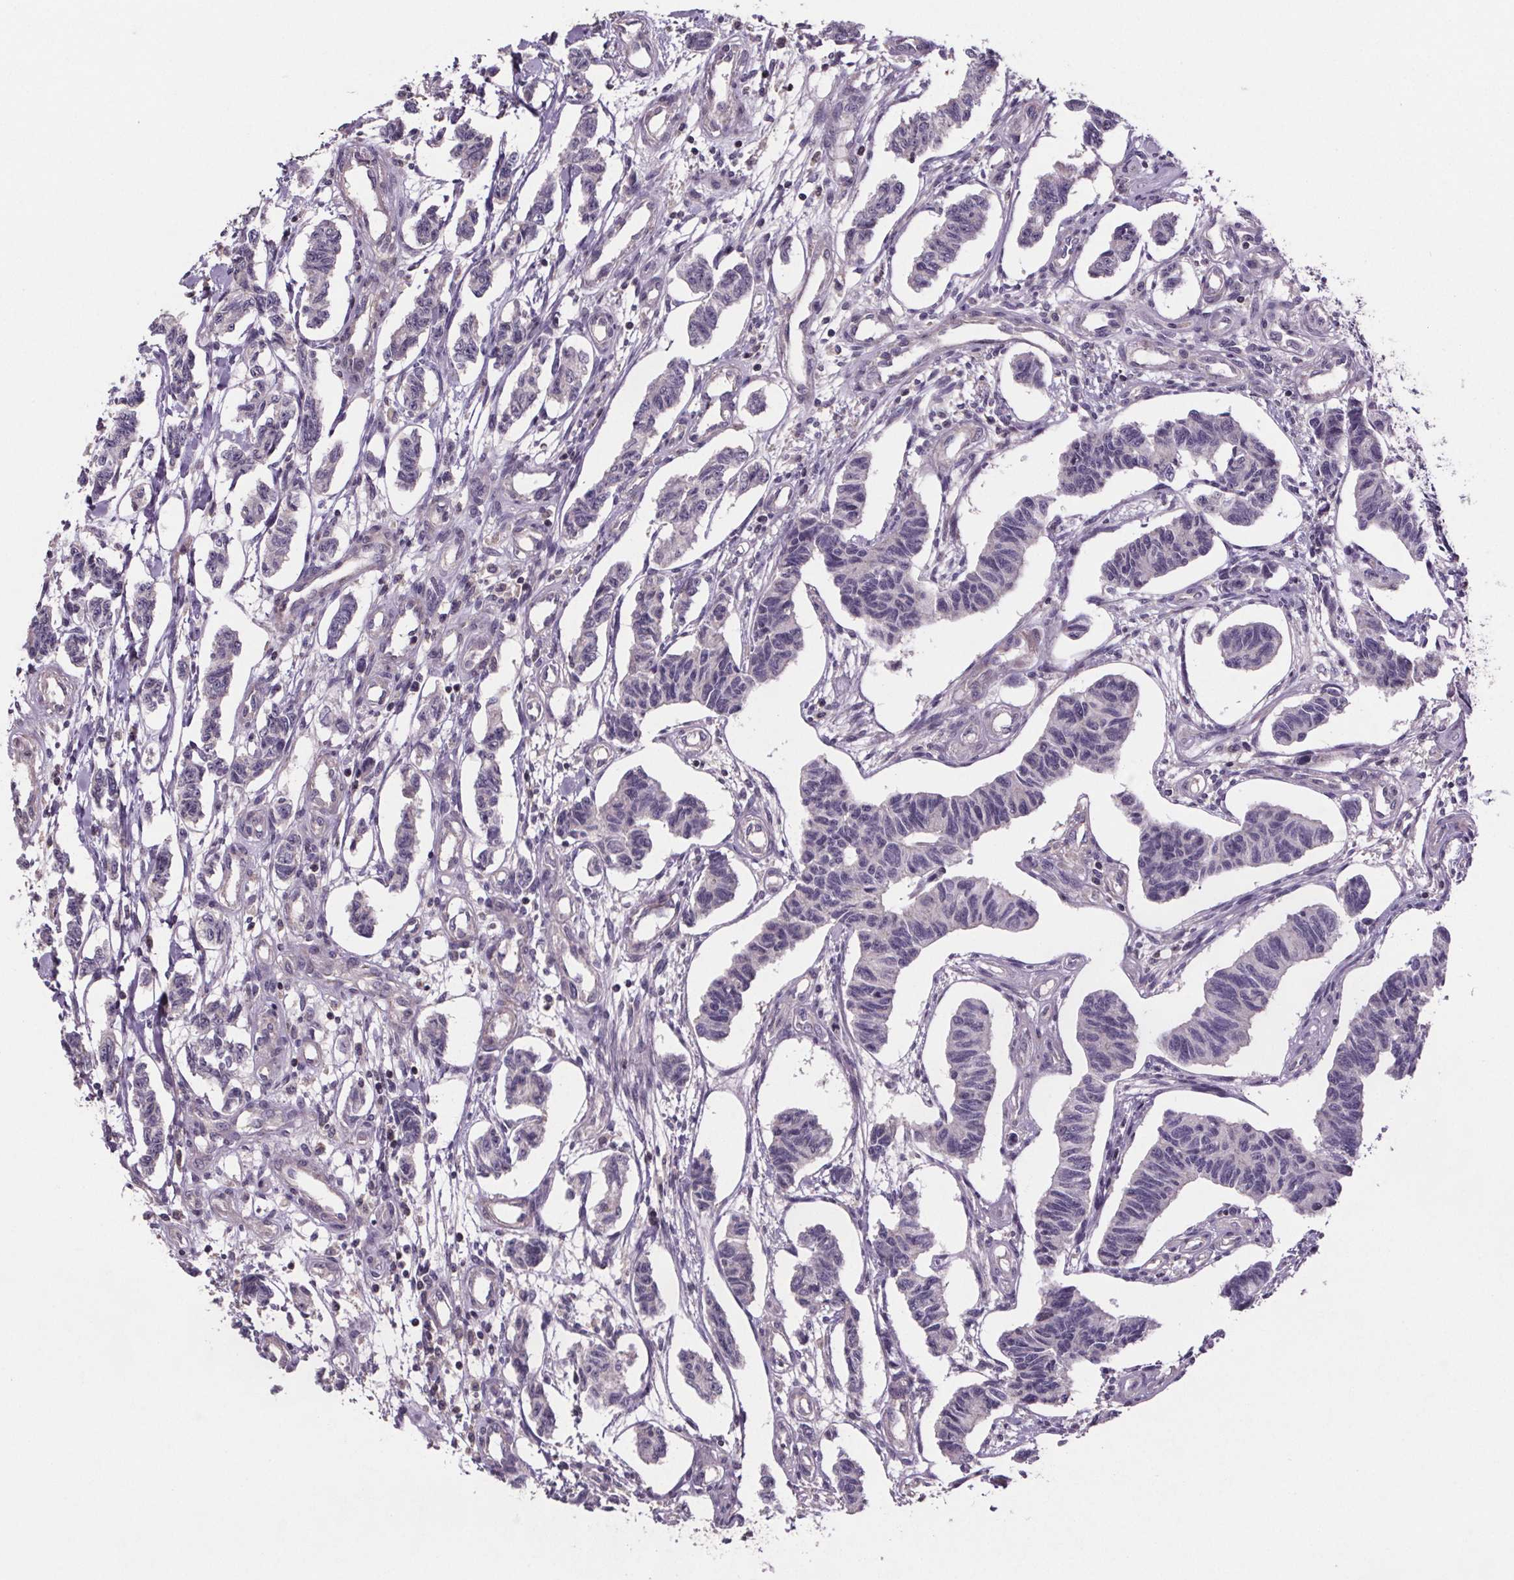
{"staining": {"intensity": "negative", "quantity": "none", "location": "none"}, "tissue": "carcinoid", "cell_type": "Tumor cells", "image_type": "cancer", "snomed": [{"axis": "morphology", "description": "Carcinoid, malignant, NOS"}, {"axis": "topography", "description": "Kidney"}], "caption": "Tumor cells show no significant expression in carcinoid. (DAB (3,3'-diaminobenzidine) IHC visualized using brightfield microscopy, high magnification).", "gene": "CLN3", "patient": {"sex": "female", "age": 41}}